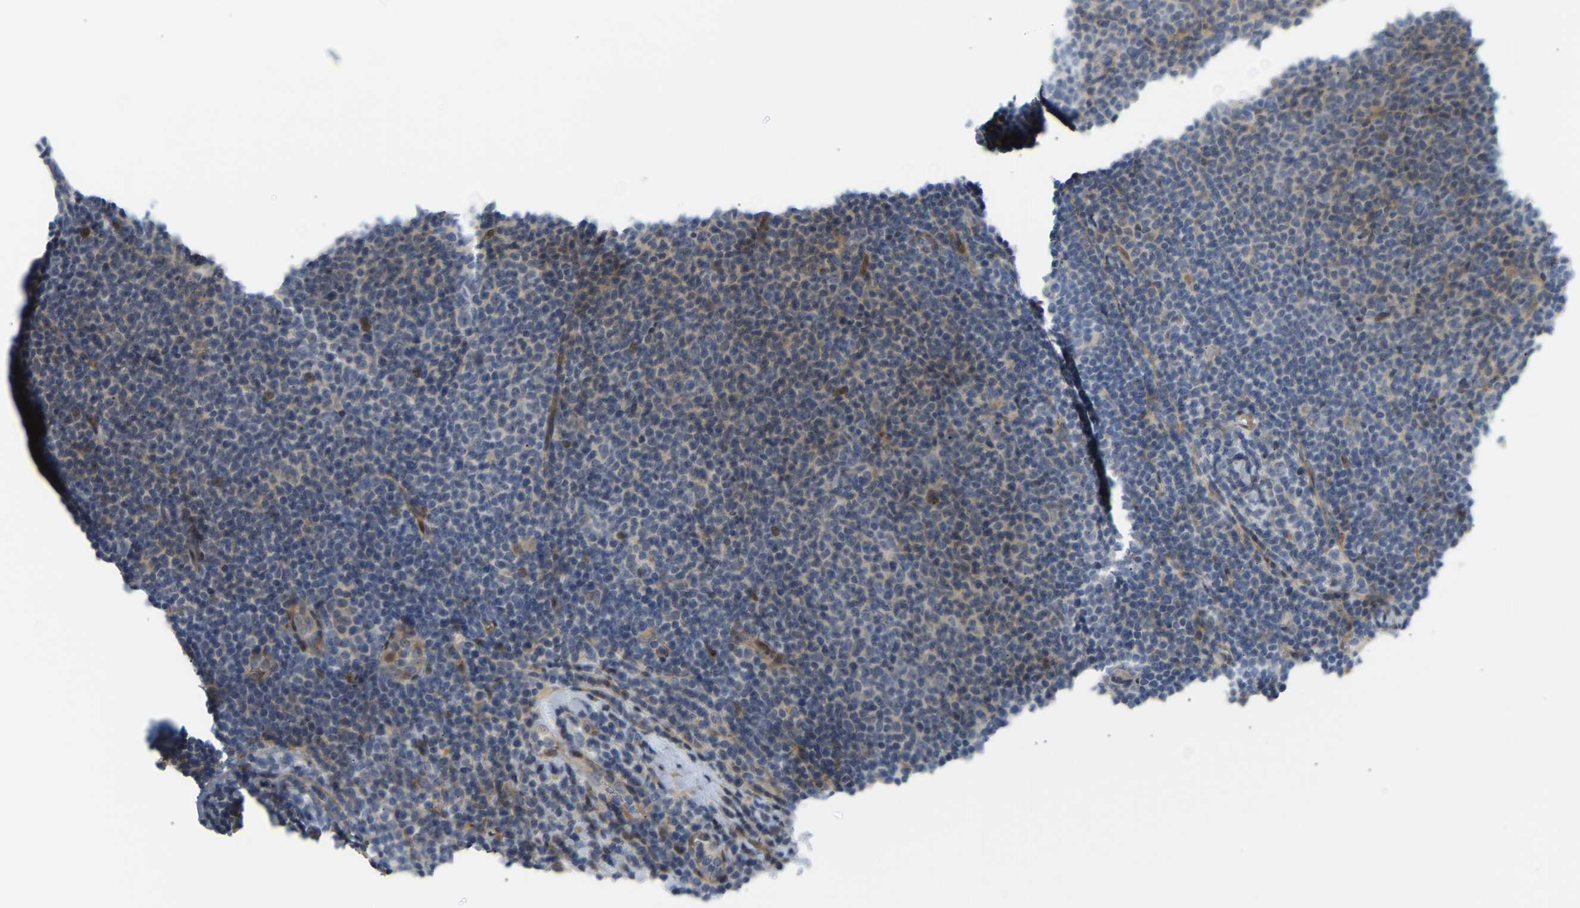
{"staining": {"intensity": "weak", "quantity": "<25%", "location": "cytoplasmic/membranous"}, "tissue": "lymphoma", "cell_type": "Tumor cells", "image_type": "cancer", "snomed": [{"axis": "morphology", "description": "Malignant lymphoma, non-Hodgkin's type, Low grade"}, {"axis": "topography", "description": "Lymph node"}], "caption": "Immunohistochemistry (IHC) histopathology image of human malignant lymphoma, non-Hodgkin's type (low-grade) stained for a protein (brown), which displays no positivity in tumor cells.", "gene": "POGLUT2", "patient": {"sex": "male", "age": 66}}